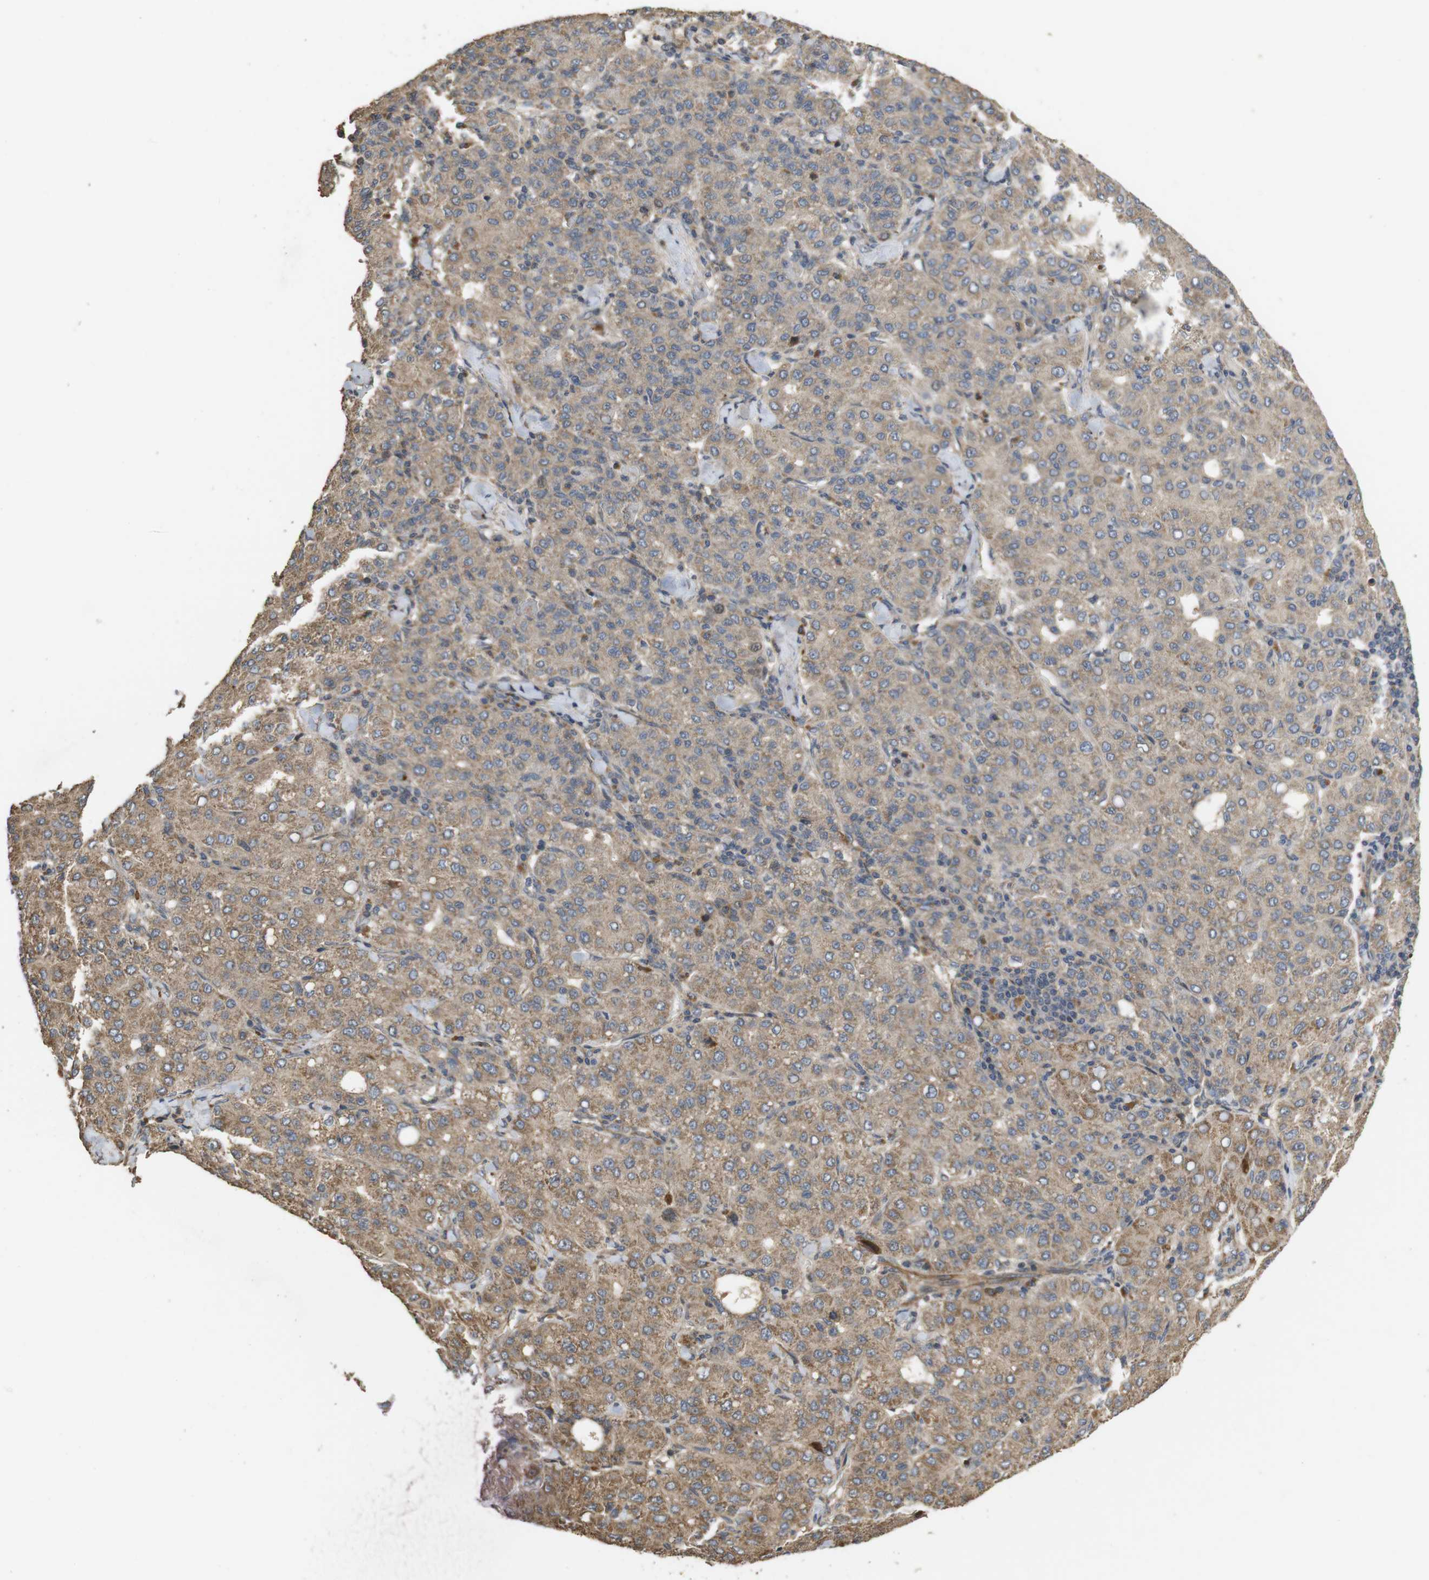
{"staining": {"intensity": "moderate", "quantity": ">75%", "location": "cytoplasmic/membranous"}, "tissue": "liver cancer", "cell_type": "Tumor cells", "image_type": "cancer", "snomed": [{"axis": "morphology", "description": "Carcinoma, Hepatocellular, NOS"}, {"axis": "topography", "description": "Liver"}], "caption": "High-magnification brightfield microscopy of liver cancer (hepatocellular carcinoma) stained with DAB (brown) and counterstained with hematoxylin (blue). tumor cells exhibit moderate cytoplasmic/membranous positivity is present in approximately>75% of cells. The staining is performed using DAB (3,3'-diaminobenzidine) brown chromogen to label protein expression. The nuclei are counter-stained blue using hematoxylin.", "gene": "PCDHB10", "patient": {"sex": "male", "age": 65}}